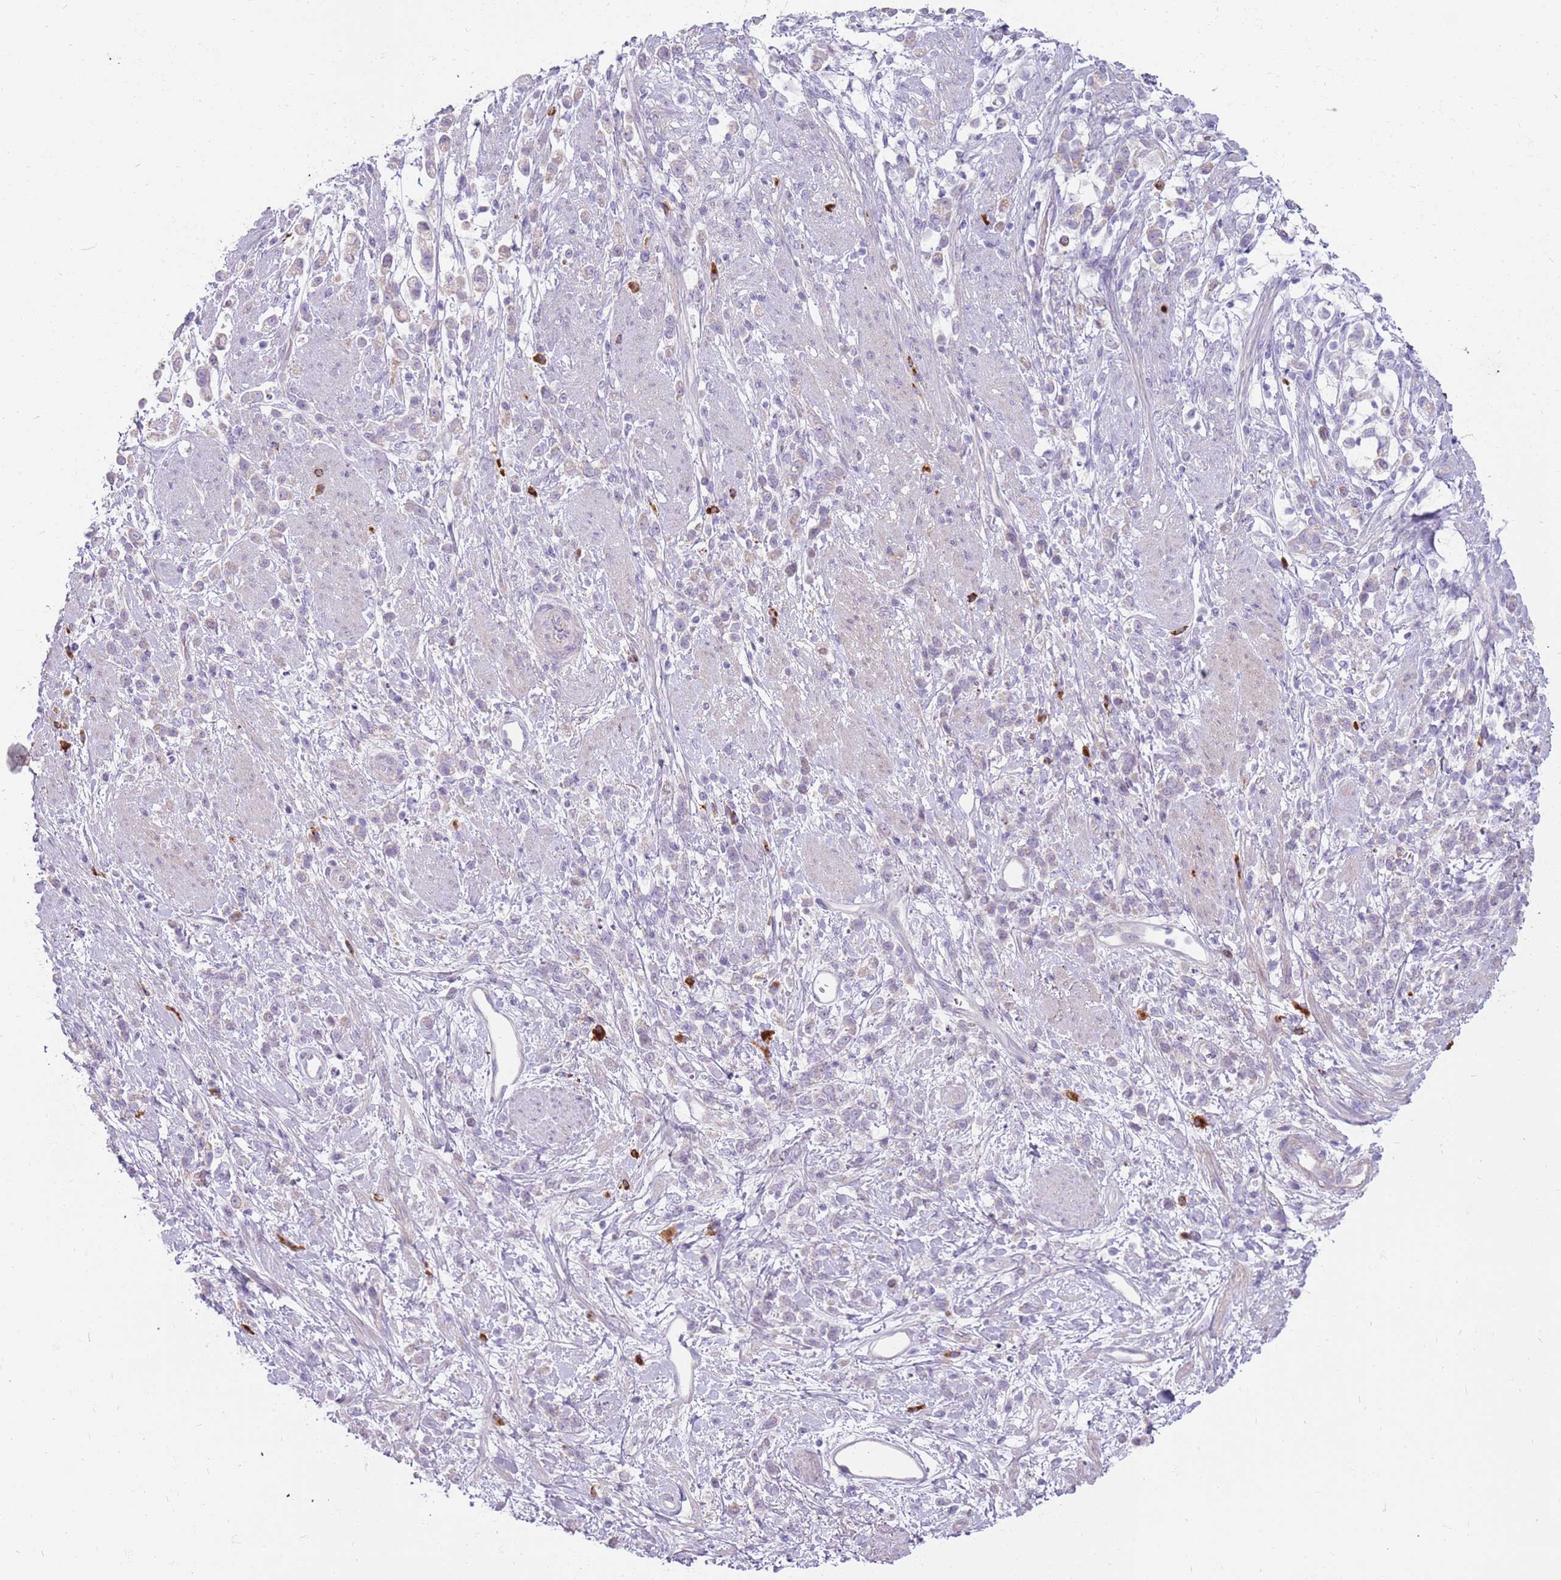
{"staining": {"intensity": "negative", "quantity": "none", "location": "none"}, "tissue": "stomach cancer", "cell_type": "Tumor cells", "image_type": "cancer", "snomed": [{"axis": "morphology", "description": "Adenocarcinoma, NOS"}, {"axis": "topography", "description": "Stomach"}], "caption": "High power microscopy histopathology image of an immunohistochemistry (IHC) photomicrograph of stomach adenocarcinoma, revealing no significant staining in tumor cells.", "gene": "MCUB", "patient": {"sex": "female", "age": 60}}